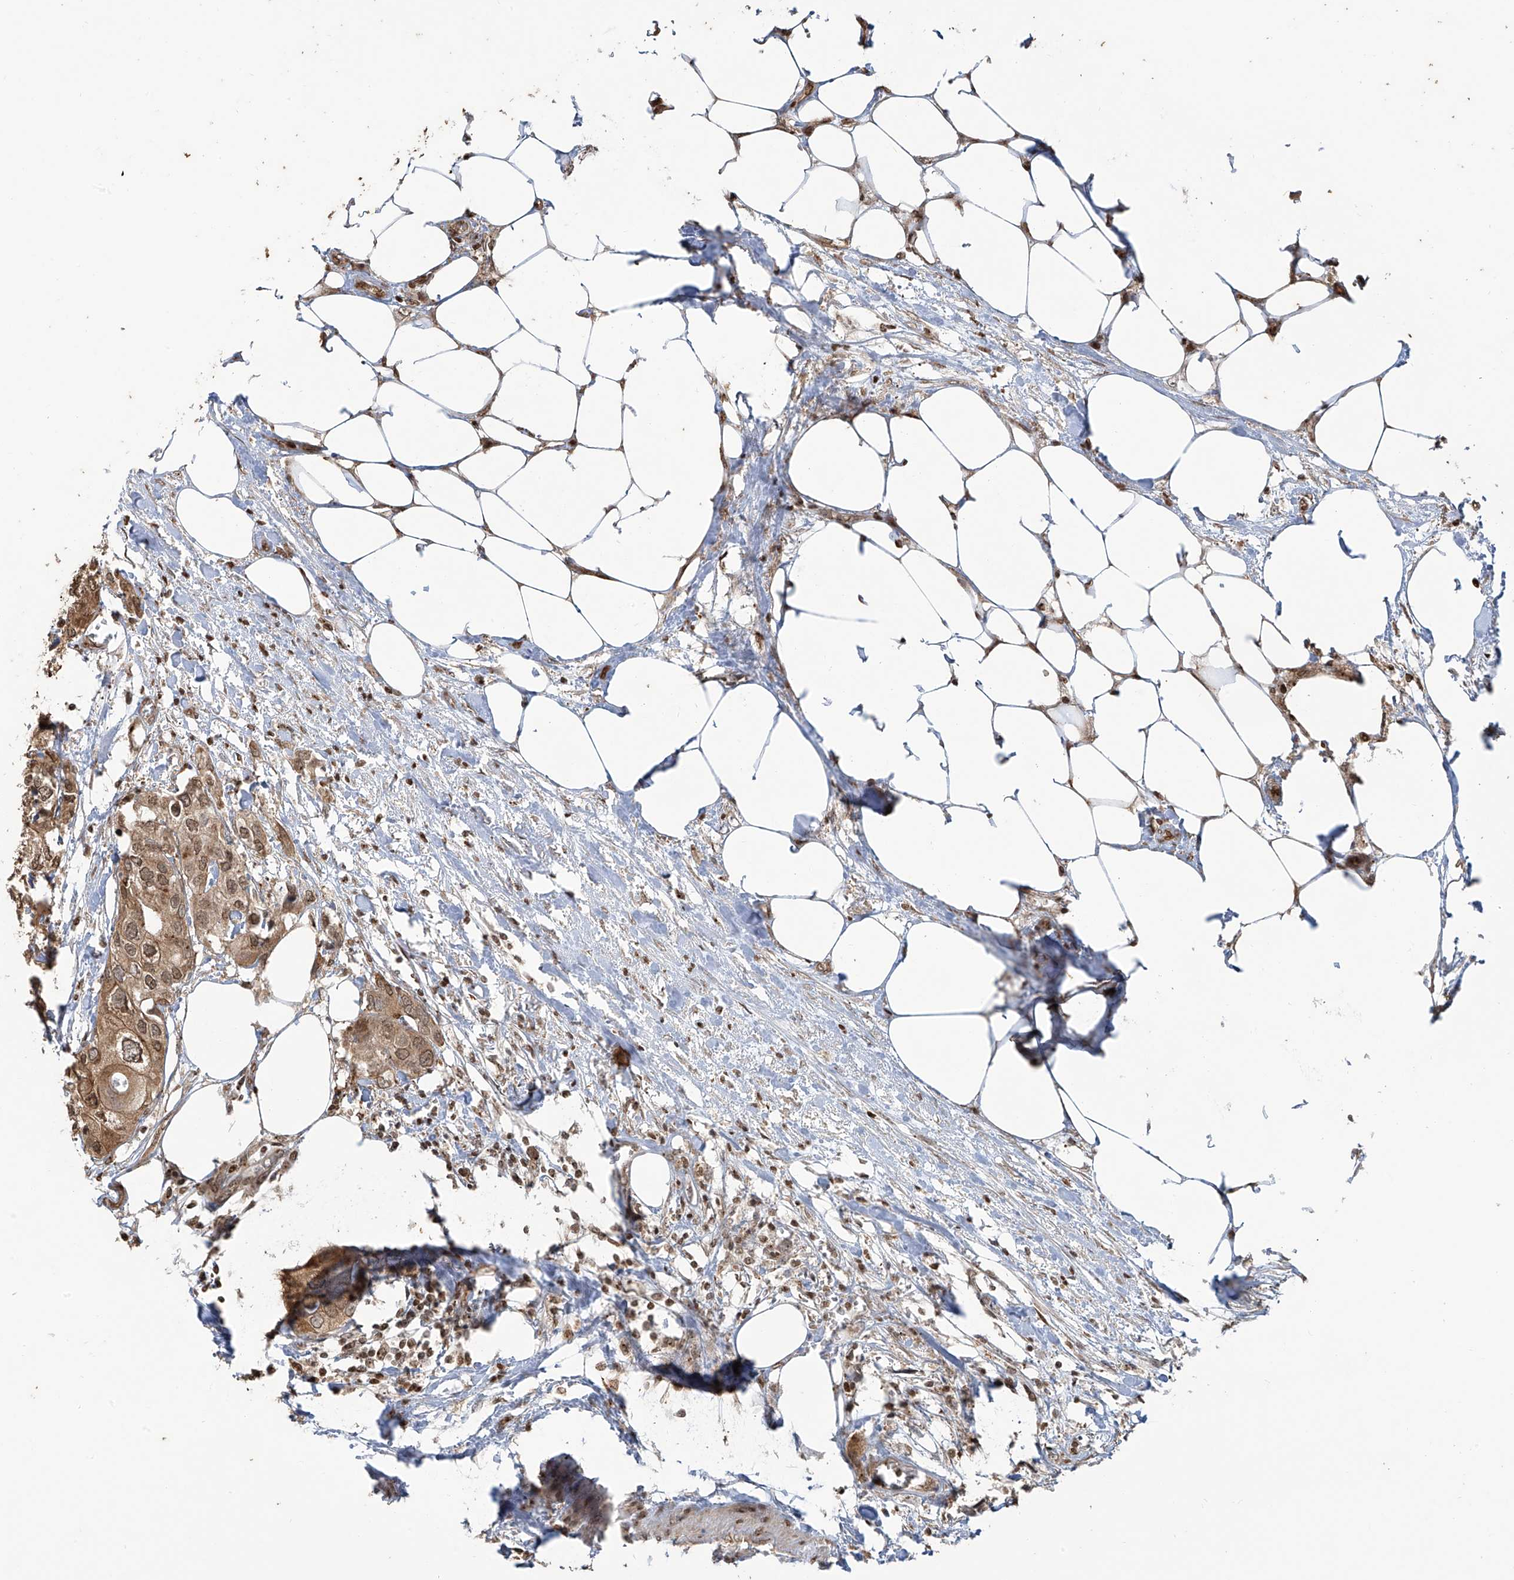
{"staining": {"intensity": "moderate", "quantity": ">75%", "location": "cytoplasmic/membranous,nuclear"}, "tissue": "urothelial cancer", "cell_type": "Tumor cells", "image_type": "cancer", "snomed": [{"axis": "morphology", "description": "Urothelial carcinoma, High grade"}, {"axis": "topography", "description": "Urinary bladder"}], "caption": "The immunohistochemical stain highlights moderate cytoplasmic/membranous and nuclear positivity in tumor cells of high-grade urothelial carcinoma tissue.", "gene": "VMP1", "patient": {"sex": "male", "age": 64}}